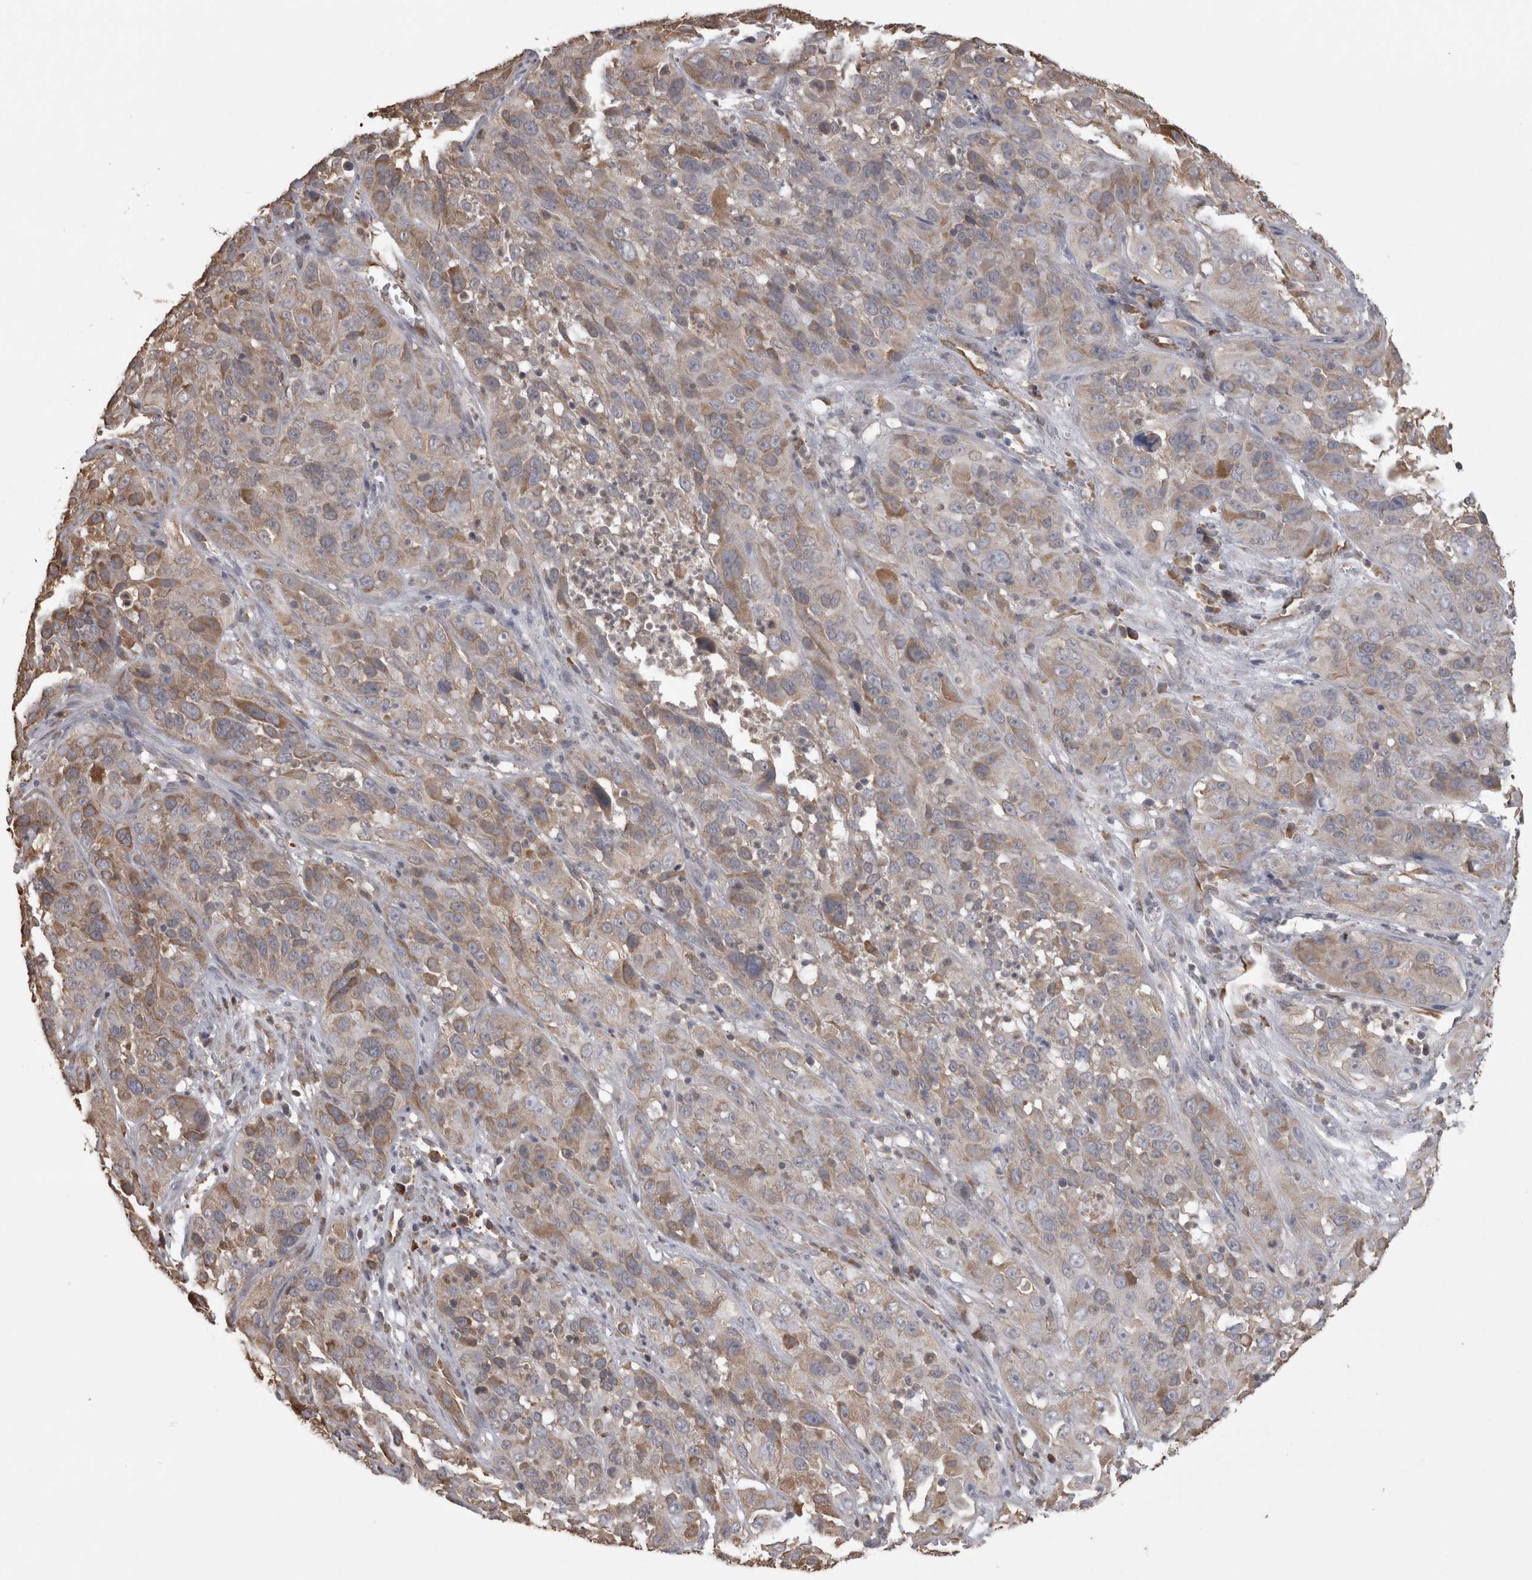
{"staining": {"intensity": "moderate", "quantity": "<25%", "location": "cytoplasmic/membranous"}, "tissue": "cervical cancer", "cell_type": "Tumor cells", "image_type": "cancer", "snomed": [{"axis": "morphology", "description": "Squamous cell carcinoma, NOS"}, {"axis": "topography", "description": "Cervix"}], "caption": "A histopathology image of human cervical cancer stained for a protein shows moderate cytoplasmic/membranous brown staining in tumor cells.", "gene": "PON2", "patient": {"sex": "female", "age": 32}}